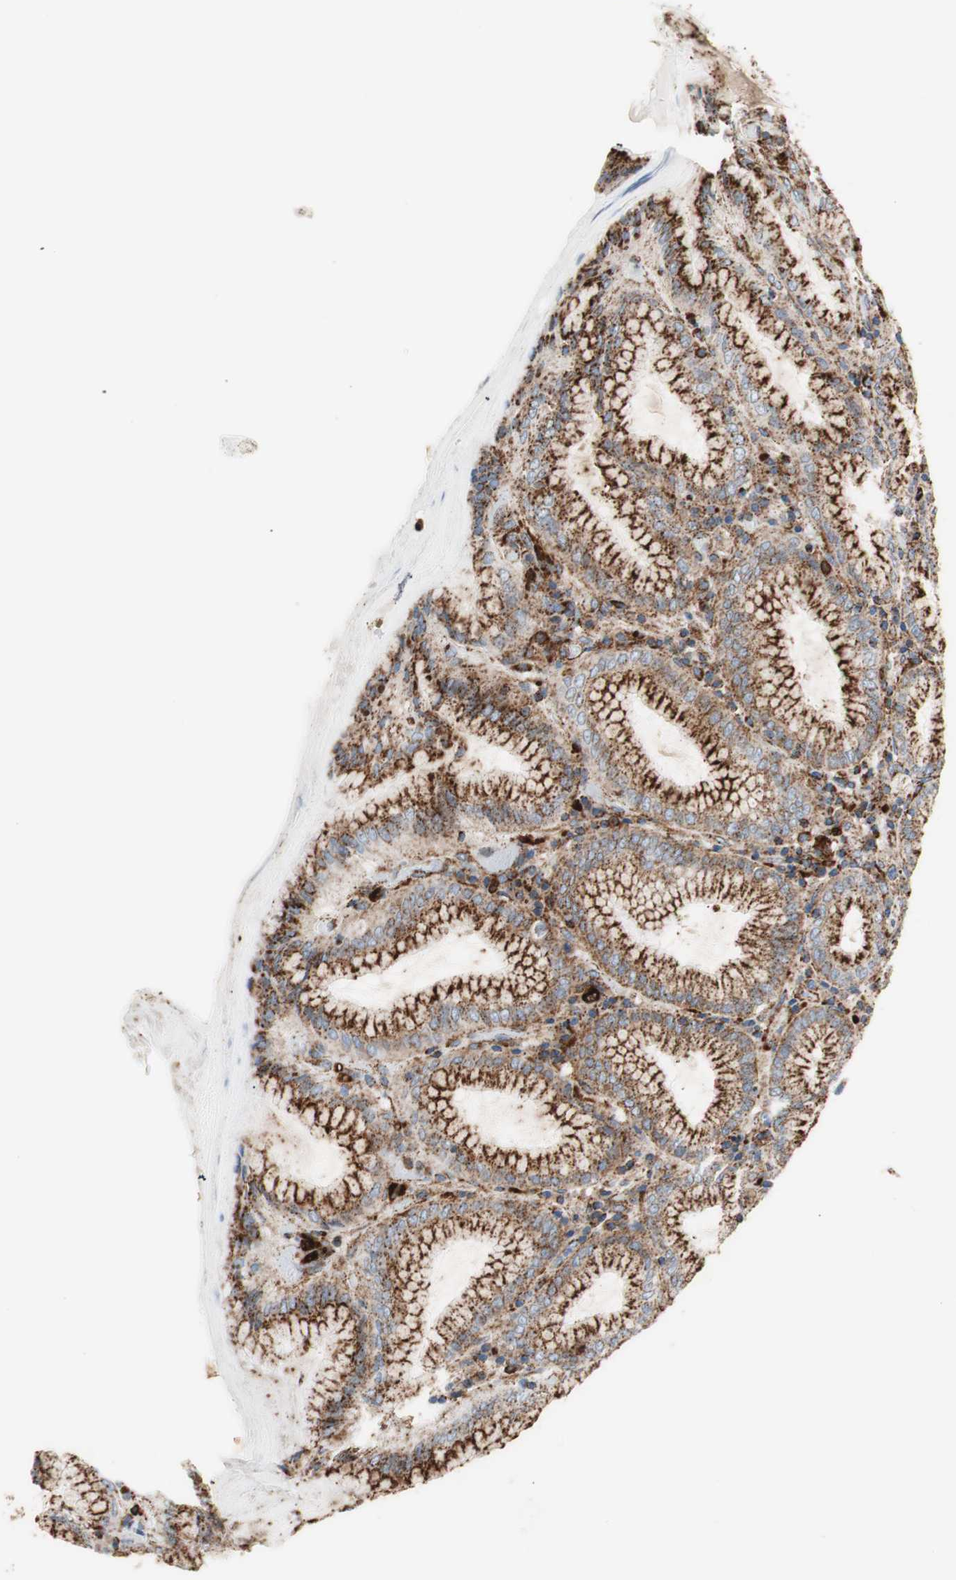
{"staining": {"intensity": "strong", "quantity": ">75%", "location": "cytoplasmic/membranous"}, "tissue": "stomach", "cell_type": "Glandular cells", "image_type": "normal", "snomed": [{"axis": "morphology", "description": "Normal tissue, NOS"}, {"axis": "topography", "description": "Stomach, lower"}], "caption": "Strong cytoplasmic/membranous positivity for a protein is present in approximately >75% of glandular cells of benign stomach using immunohistochemistry (IHC).", "gene": "LAMP1", "patient": {"sex": "female", "age": 76}}